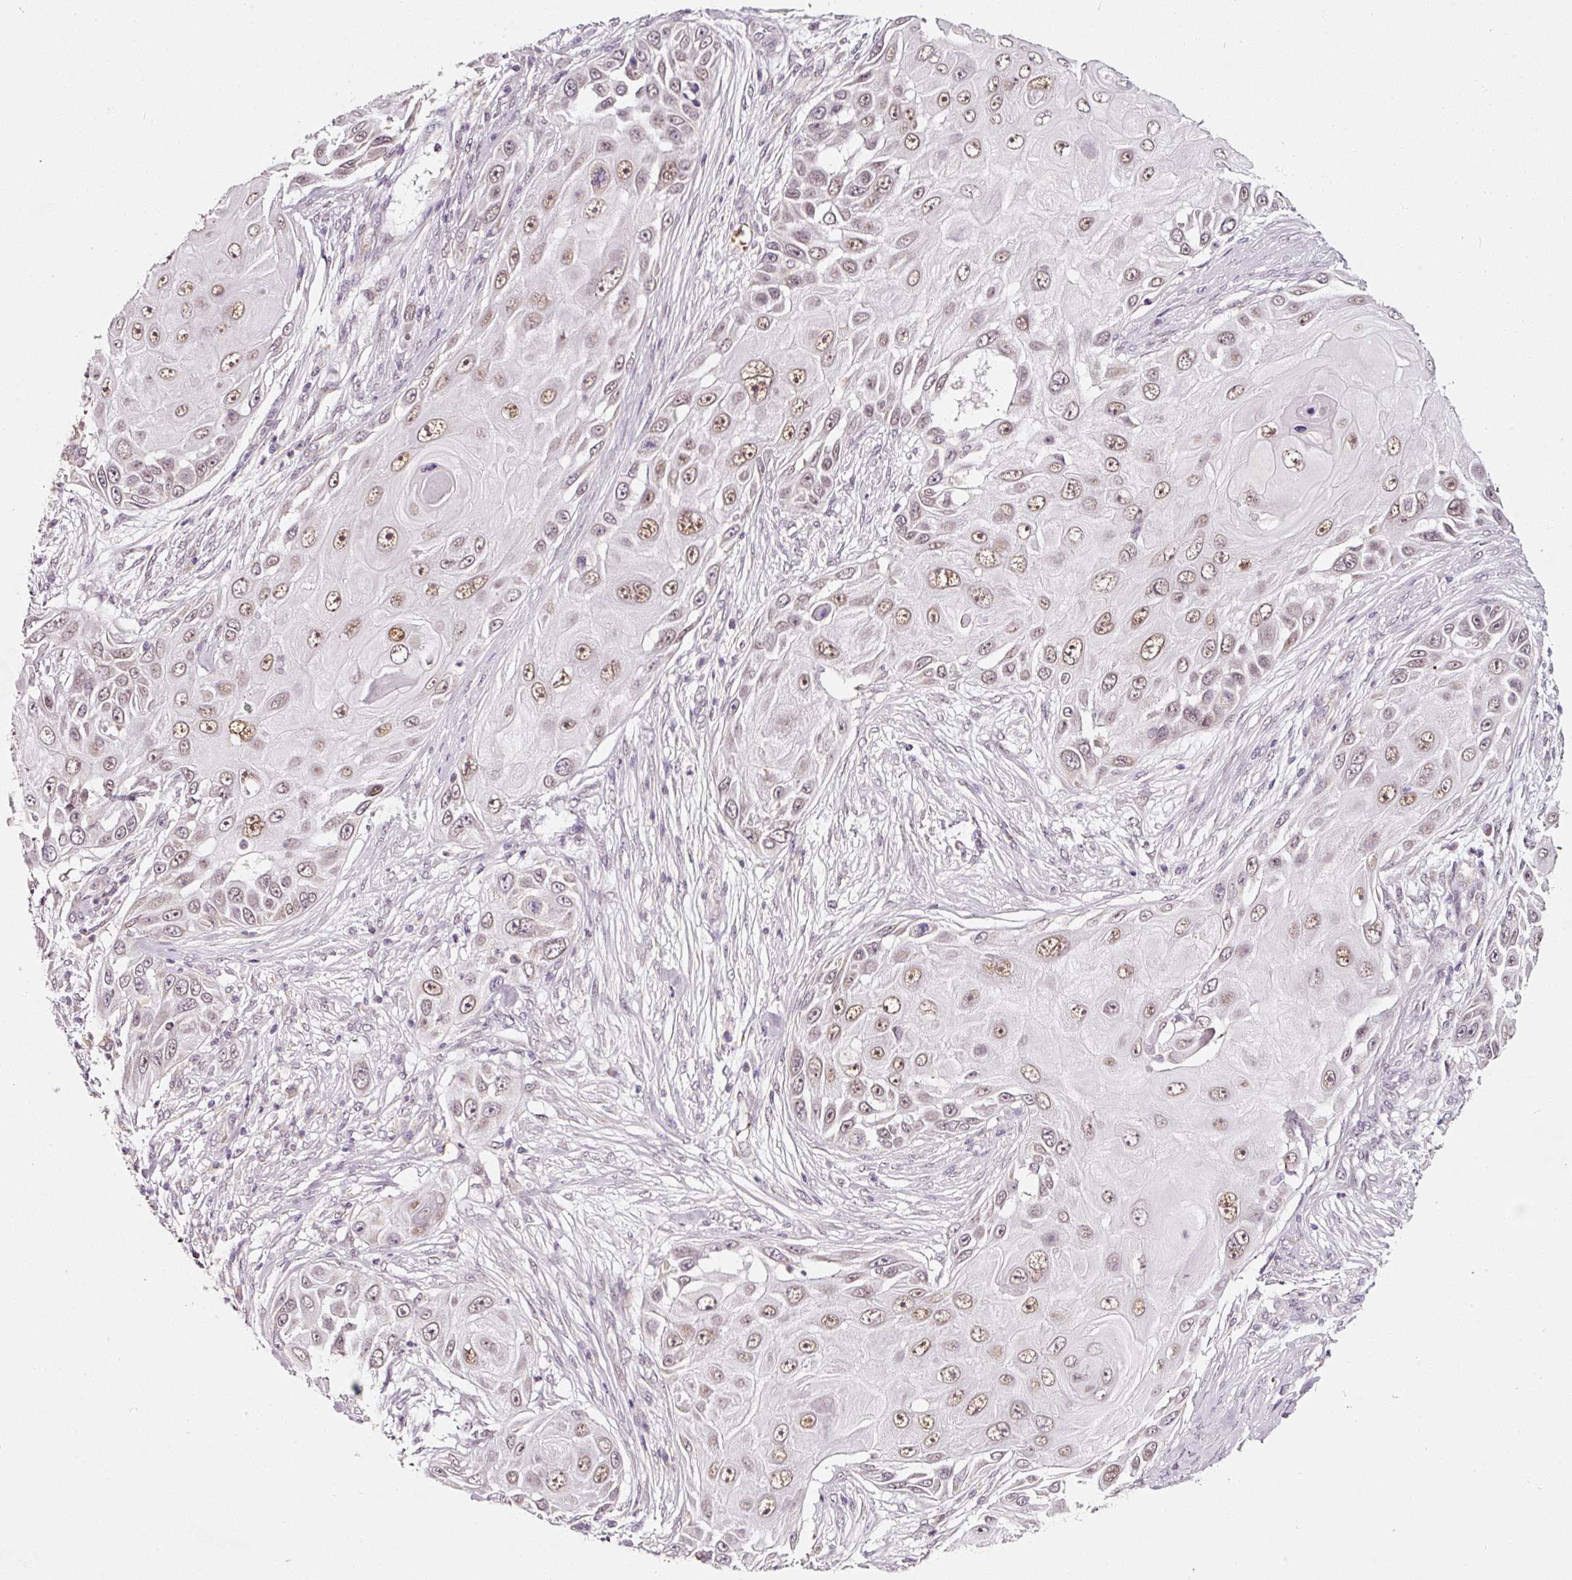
{"staining": {"intensity": "moderate", "quantity": ">75%", "location": "nuclear"}, "tissue": "skin cancer", "cell_type": "Tumor cells", "image_type": "cancer", "snomed": [{"axis": "morphology", "description": "Squamous cell carcinoma, NOS"}, {"axis": "topography", "description": "Skin"}], "caption": "Human skin cancer (squamous cell carcinoma) stained with a brown dye exhibits moderate nuclear positive staining in about >75% of tumor cells.", "gene": "ZNF460", "patient": {"sex": "female", "age": 44}}